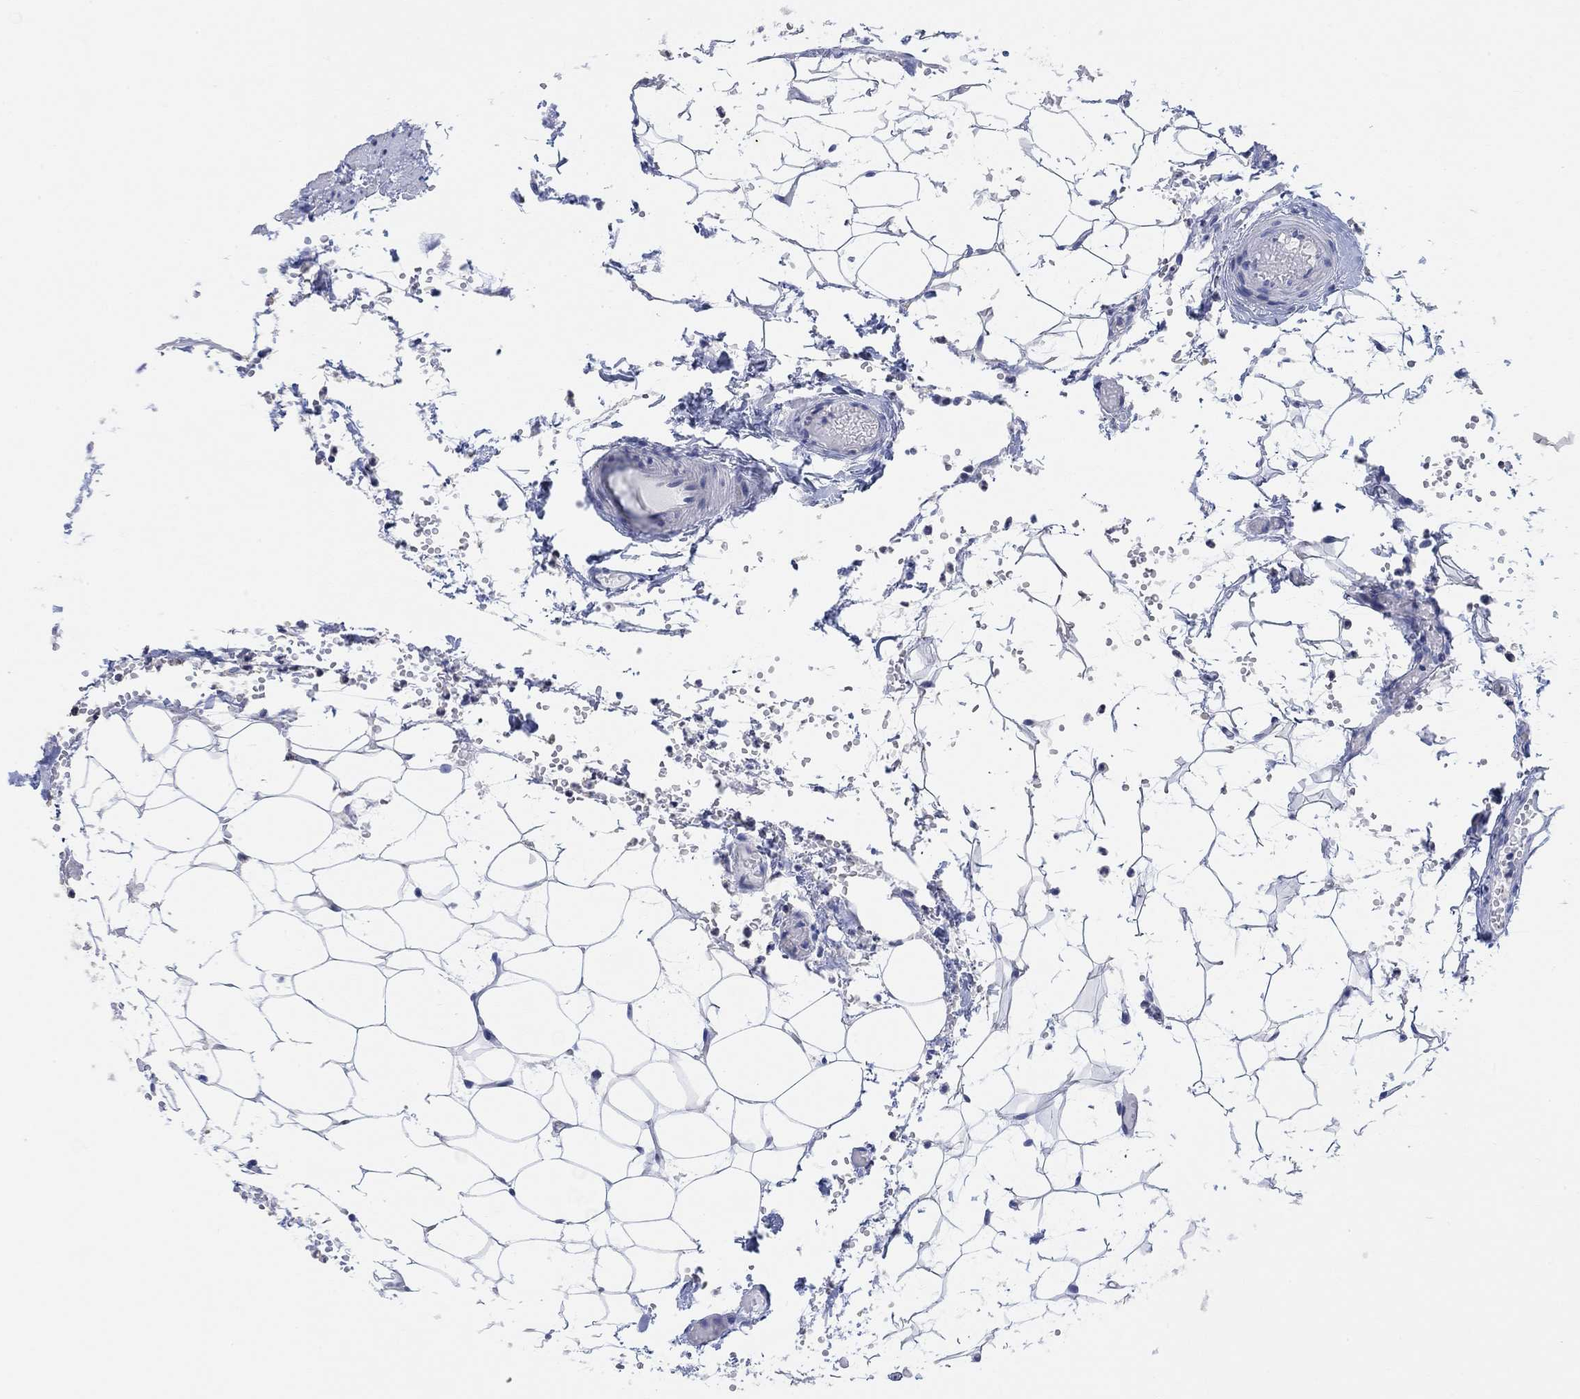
{"staining": {"intensity": "negative", "quantity": "none", "location": "none"}, "tissue": "lymph node", "cell_type": "Germinal center cells", "image_type": "normal", "snomed": [{"axis": "morphology", "description": "Normal tissue, NOS"}, {"axis": "topography", "description": "Lymph node"}], "caption": "Lymph node was stained to show a protein in brown. There is no significant expression in germinal center cells. The staining is performed using DAB brown chromogen with nuclei counter-stained in using hematoxylin.", "gene": "NLRP14", "patient": {"sex": "female", "age": 52}}